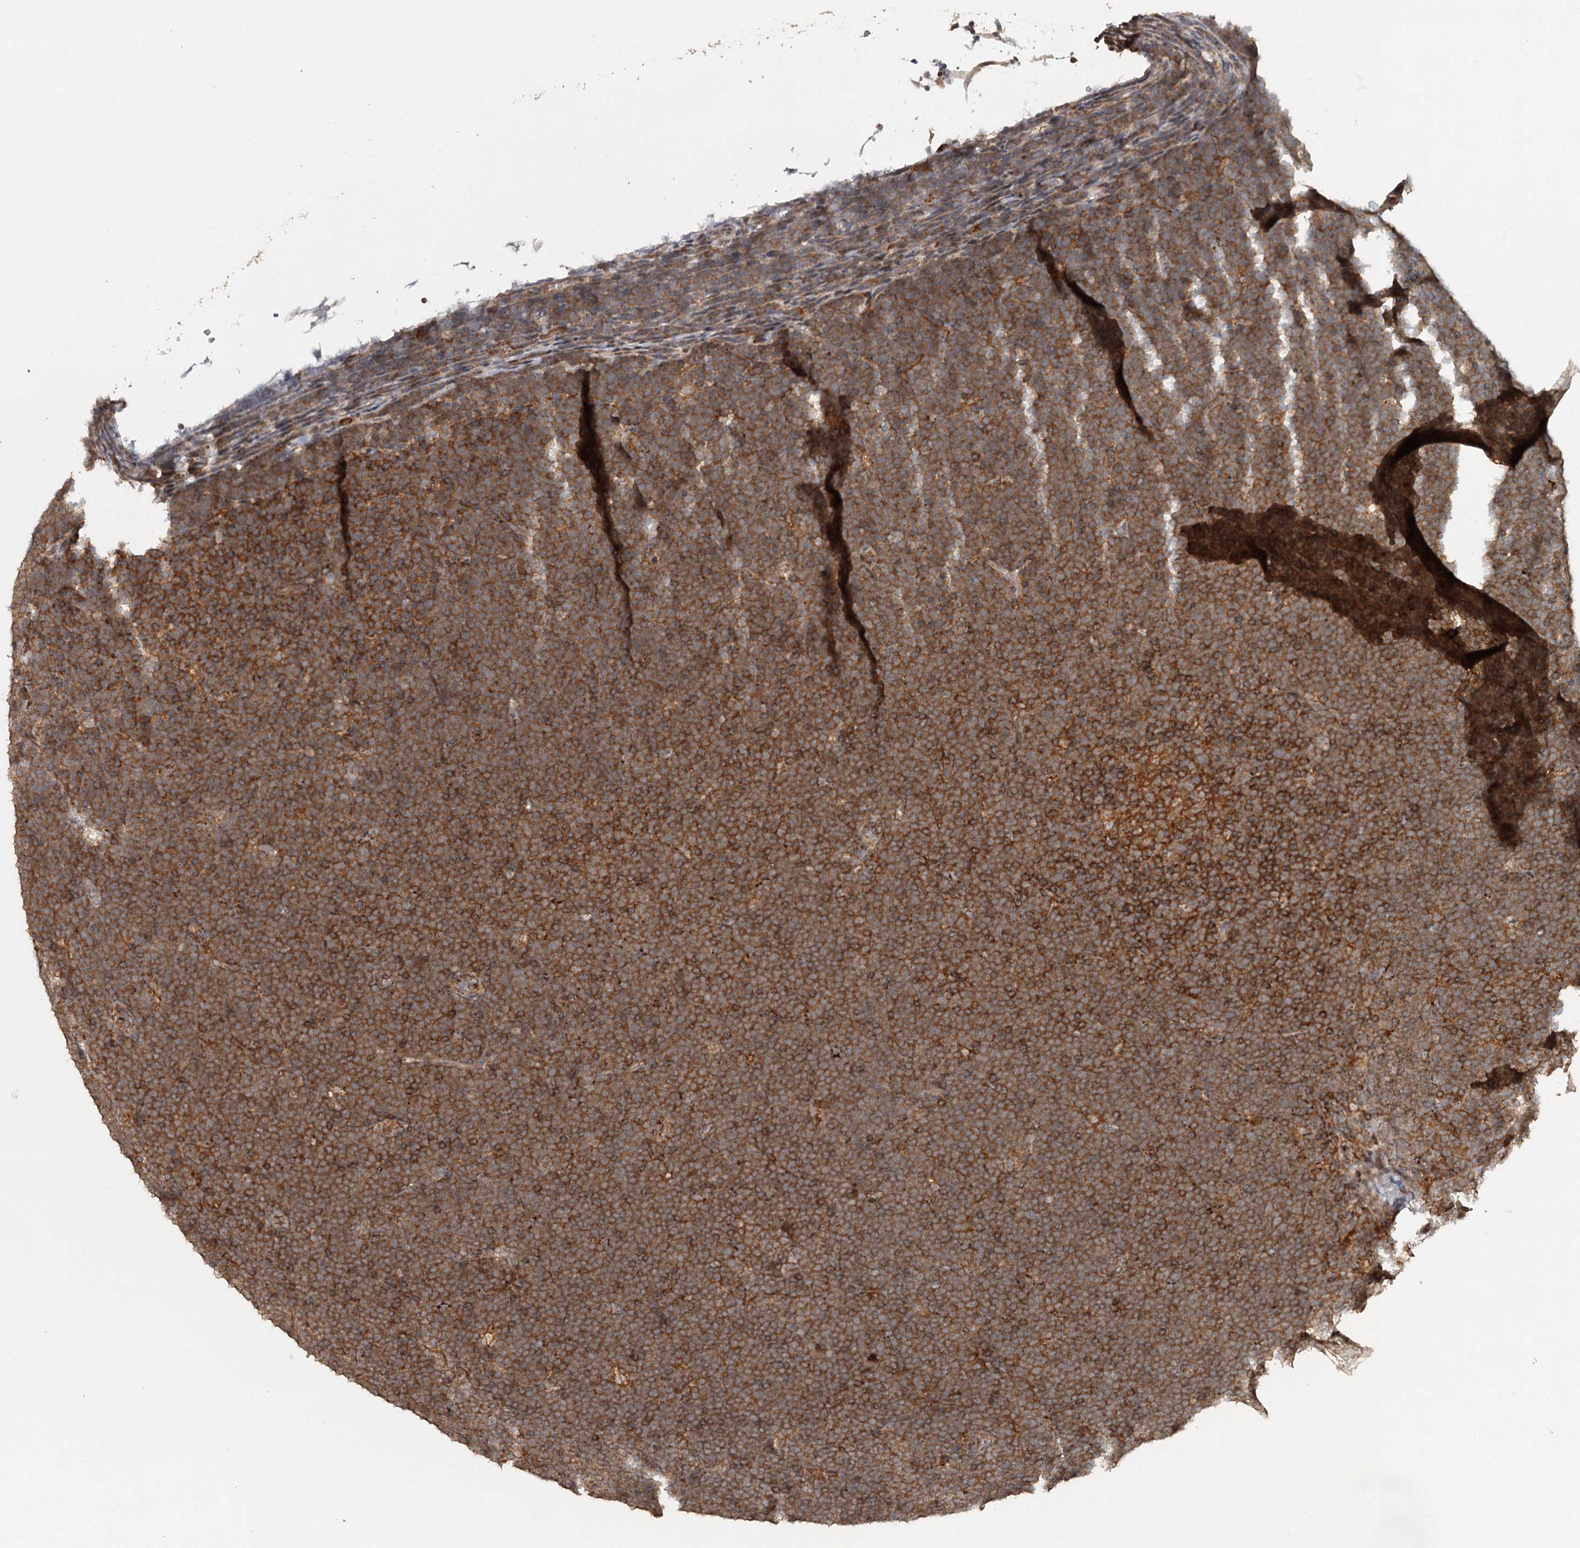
{"staining": {"intensity": "strong", "quantity": ">75%", "location": "cytoplasmic/membranous"}, "tissue": "lymphoma", "cell_type": "Tumor cells", "image_type": "cancer", "snomed": [{"axis": "morphology", "description": "Malignant lymphoma, non-Hodgkin's type, High grade"}, {"axis": "topography", "description": "Lymph node"}], "caption": "A high-resolution image shows immunohistochemistry (IHC) staining of malignant lymphoma, non-Hodgkin's type (high-grade), which shows strong cytoplasmic/membranous expression in about >75% of tumor cells.", "gene": "FAXC", "patient": {"sex": "male", "age": 13}}